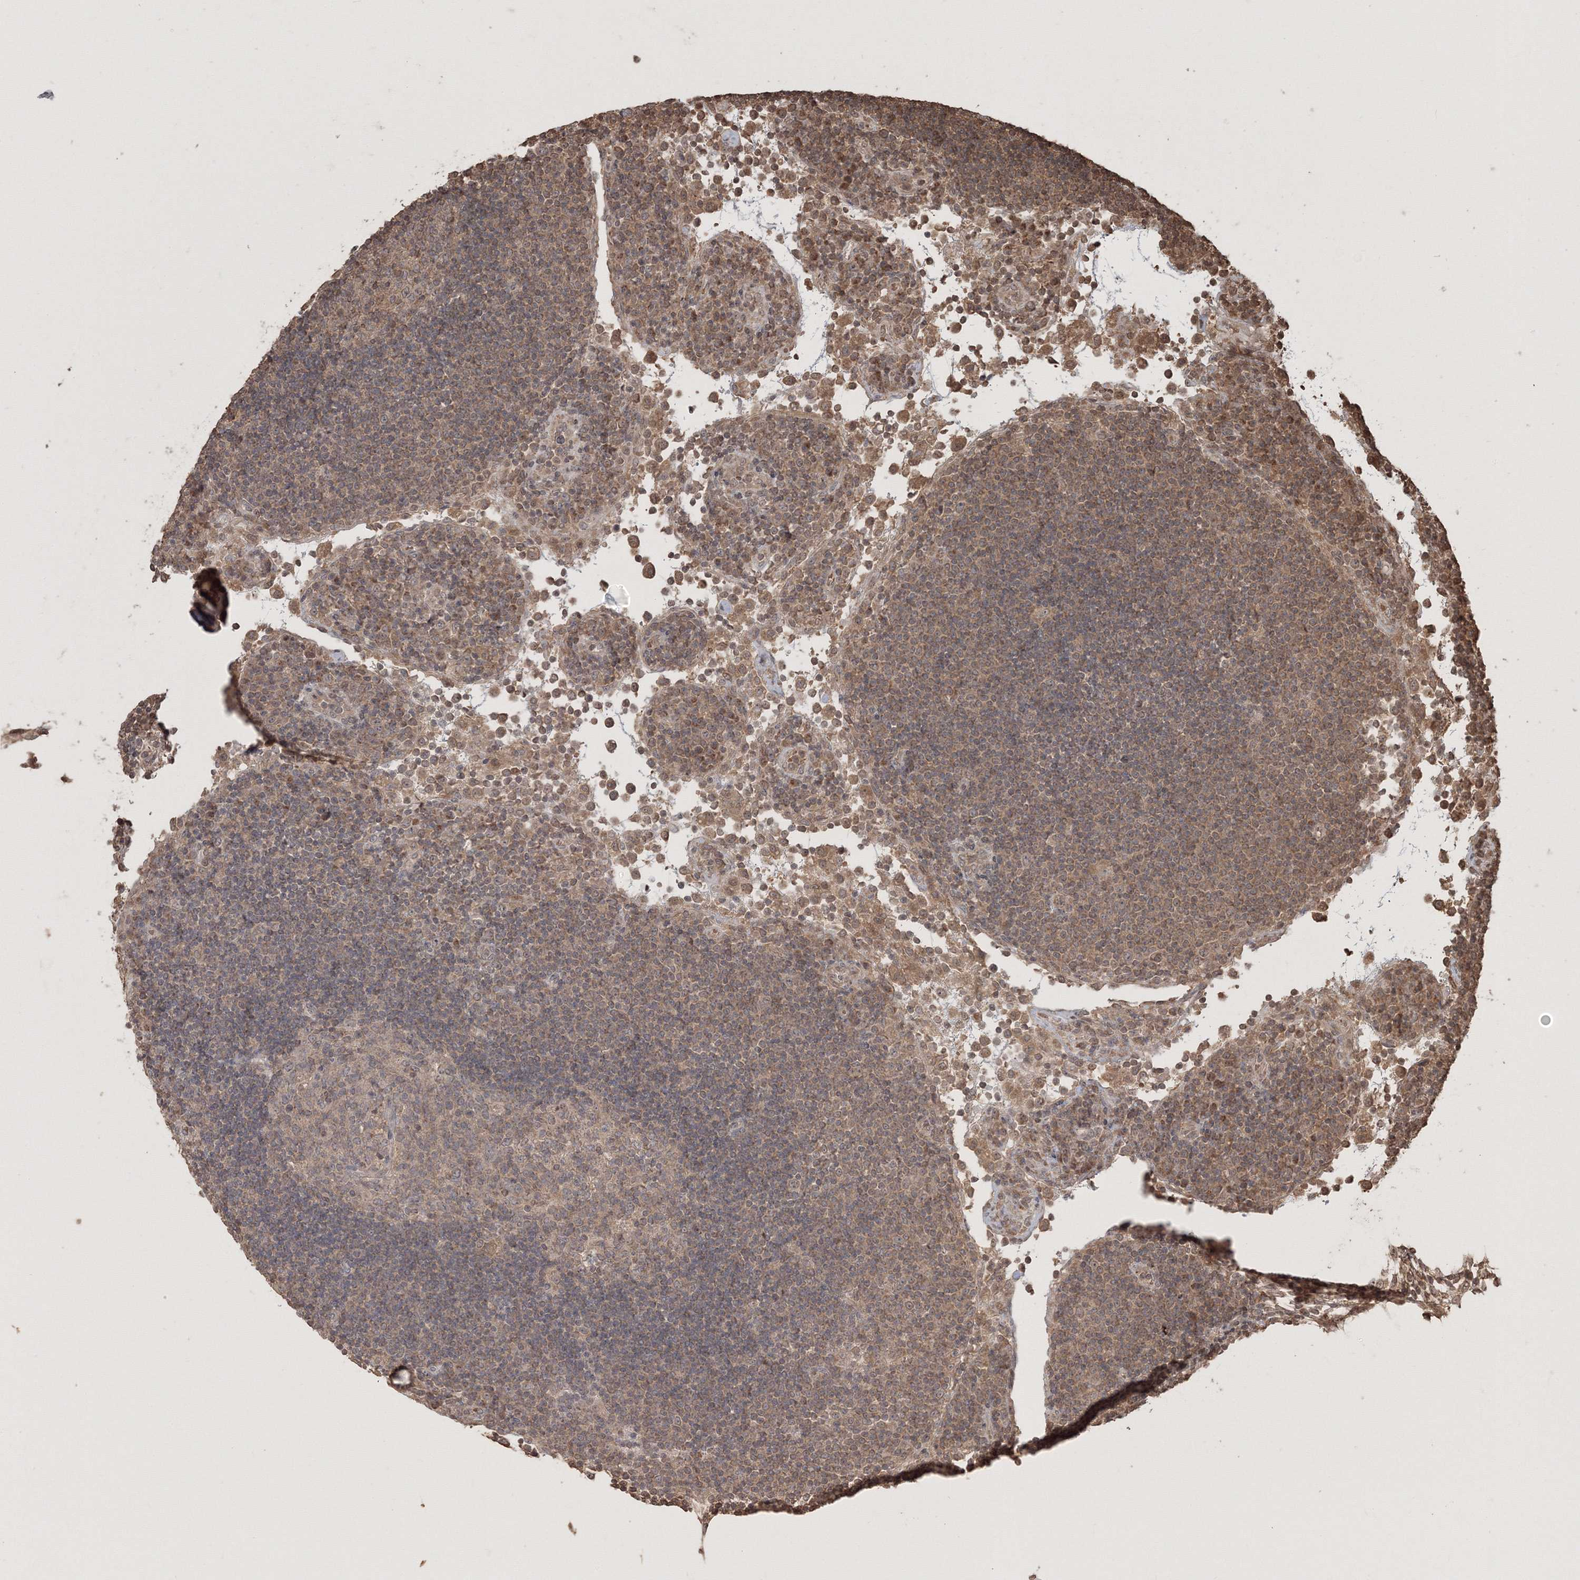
{"staining": {"intensity": "weak", "quantity": "<25%", "location": "cytoplasmic/membranous"}, "tissue": "lymph node", "cell_type": "Germinal center cells", "image_type": "normal", "snomed": [{"axis": "morphology", "description": "Normal tissue, NOS"}, {"axis": "topography", "description": "Lymph node"}], "caption": "The histopathology image shows no staining of germinal center cells in unremarkable lymph node. Nuclei are stained in blue.", "gene": "CCDC122", "patient": {"sex": "female", "age": 53}}